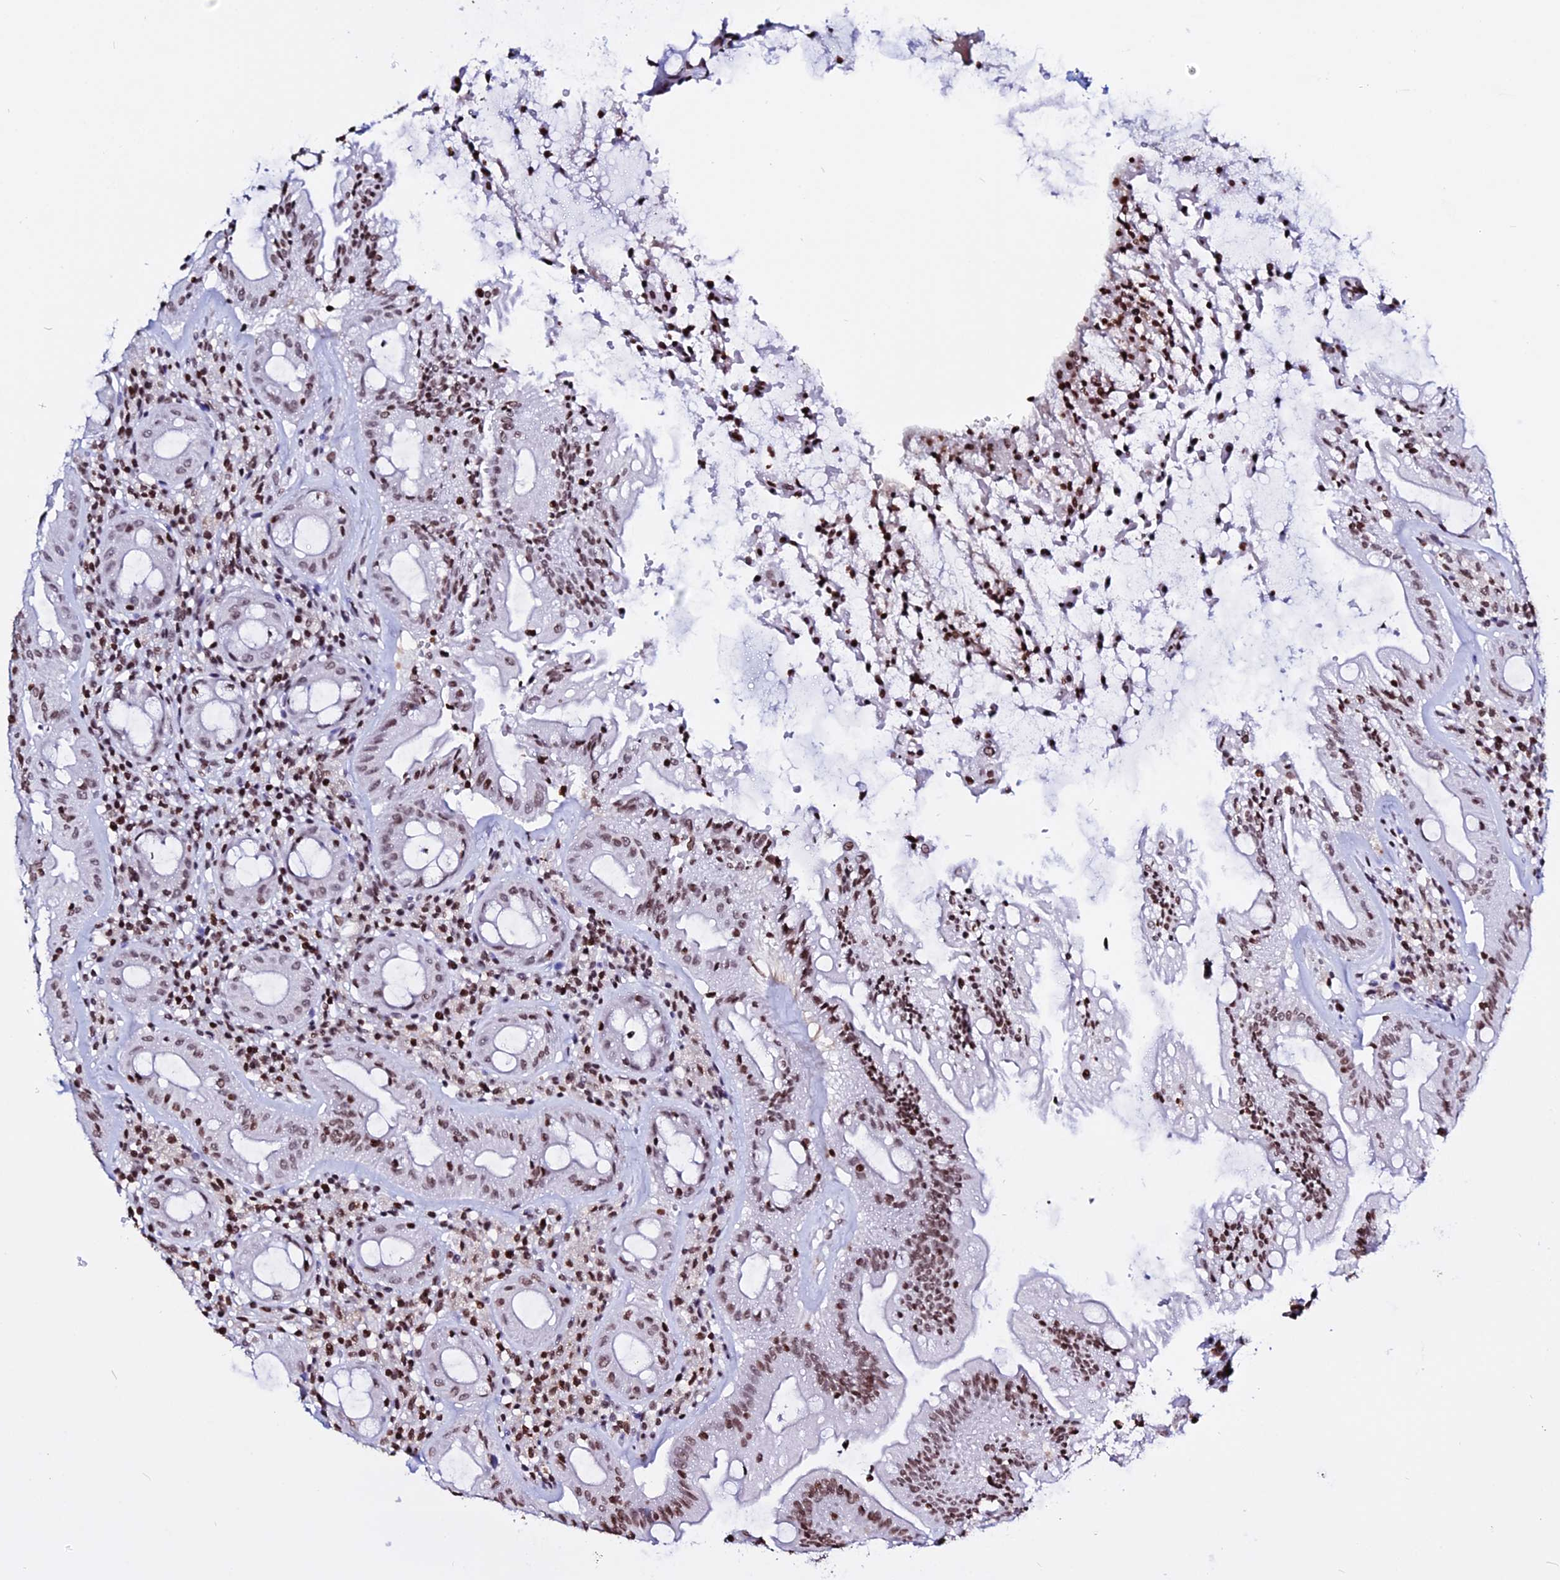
{"staining": {"intensity": "moderate", "quantity": ">75%", "location": "nuclear"}, "tissue": "rectum", "cell_type": "Glandular cells", "image_type": "normal", "snomed": [{"axis": "morphology", "description": "Normal tissue, NOS"}, {"axis": "topography", "description": "Rectum"}], "caption": "Brown immunohistochemical staining in unremarkable human rectum exhibits moderate nuclear positivity in approximately >75% of glandular cells. The protein of interest is stained brown, and the nuclei are stained in blue (DAB IHC with brightfield microscopy, high magnification).", "gene": "ENSG00000282988", "patient": {"sex": "female", "age": 57}}